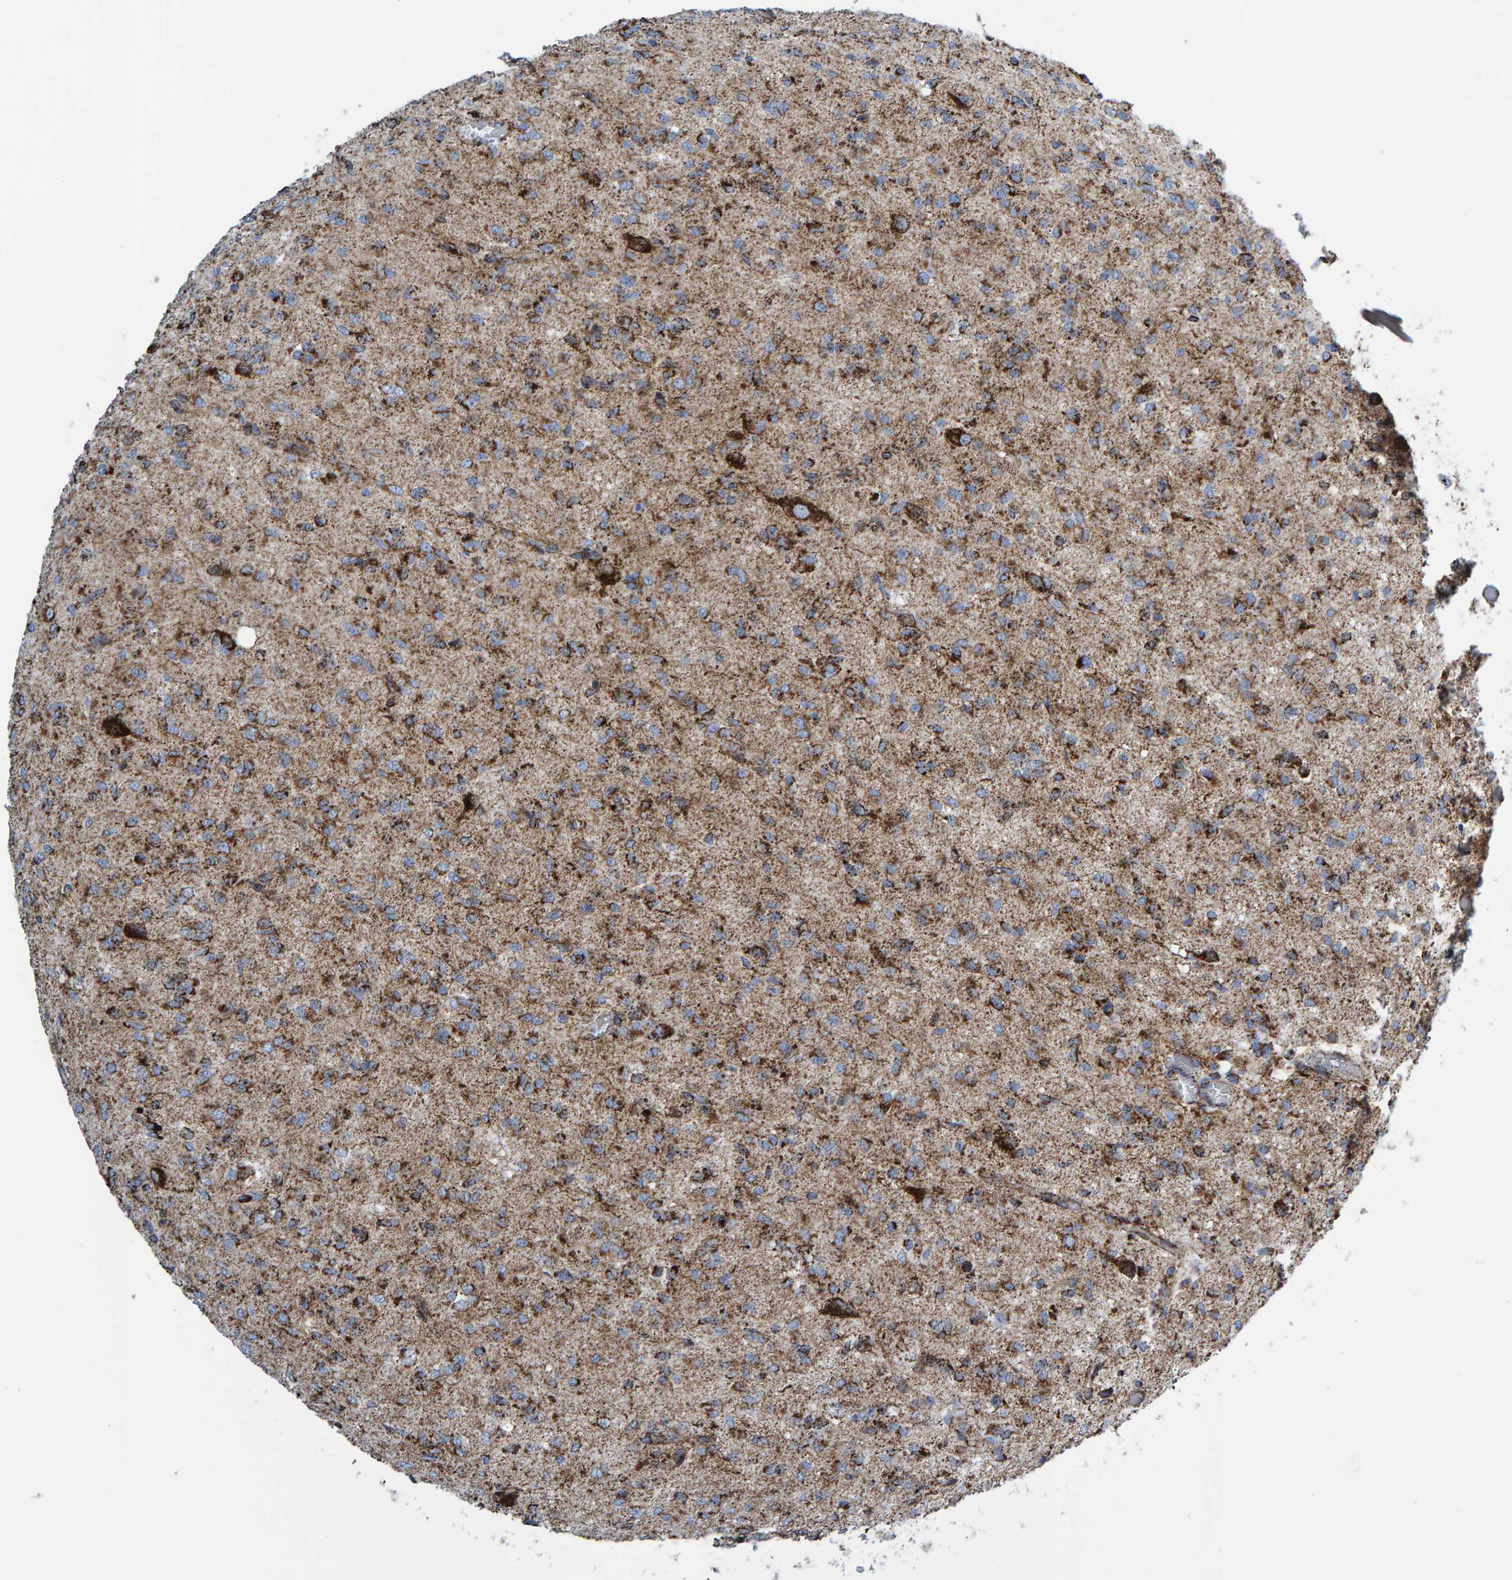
{"staining": {"intensity": "strong", "quantity": "25%-75%", "location": "cytoplasmic/membranous"}, "tissue": "glioma", "cell_type": "Tumor cells", "image_type": "cancer", "snomed": [{"axis": "morphology", "description": "Glioma, malignant, High grade"}, {"axis": "topography", "description": "Brain"}], "caption": "Immunohistochemical staining of human glioma displays high levels of strong cytoplasmic/membranous expression in about 25%-75% of tumor cells.", "gene": "ENSG00000262660", "patient": {"sex": "female", "age": 59}}